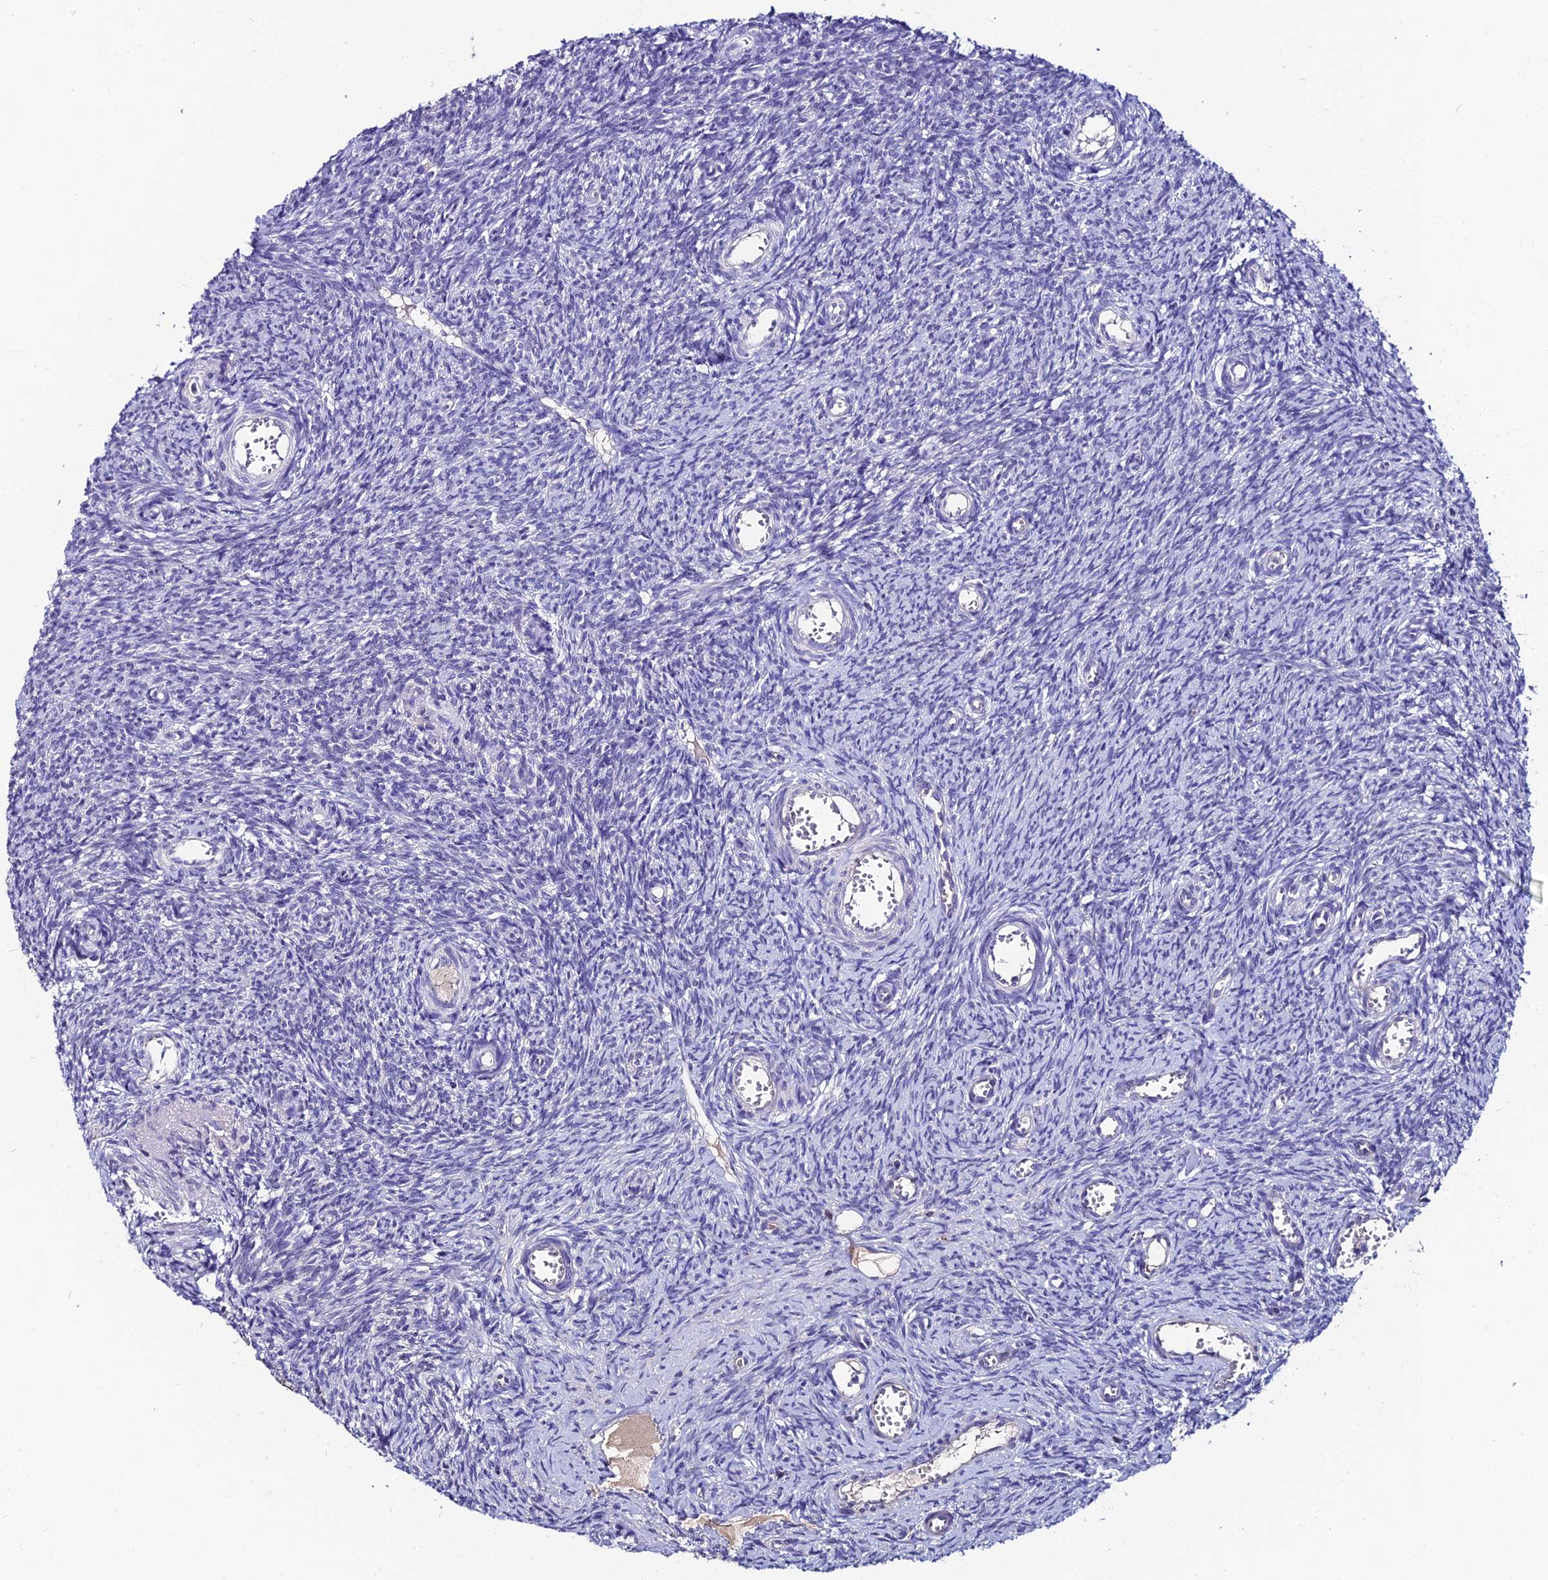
{"staining": {"intensity": "negative", "quantity": "none", "location": "none"}, "tissue": "ovary", "cell_type": "Follicle cells", "image_type": "normal", "snomed": [{"axis": "morphology", "description": "Normal tissue, NOS"}, {"axis": "topography", "description": "Ovary"}], "caption": "DAB (3,3'-diaminobenzidine) immunohistochemical staining of normal human ovary shows no significant staining in follicle cells.", "gene": "LGALS7", "patient": {"sex": "female", "age": 44}}